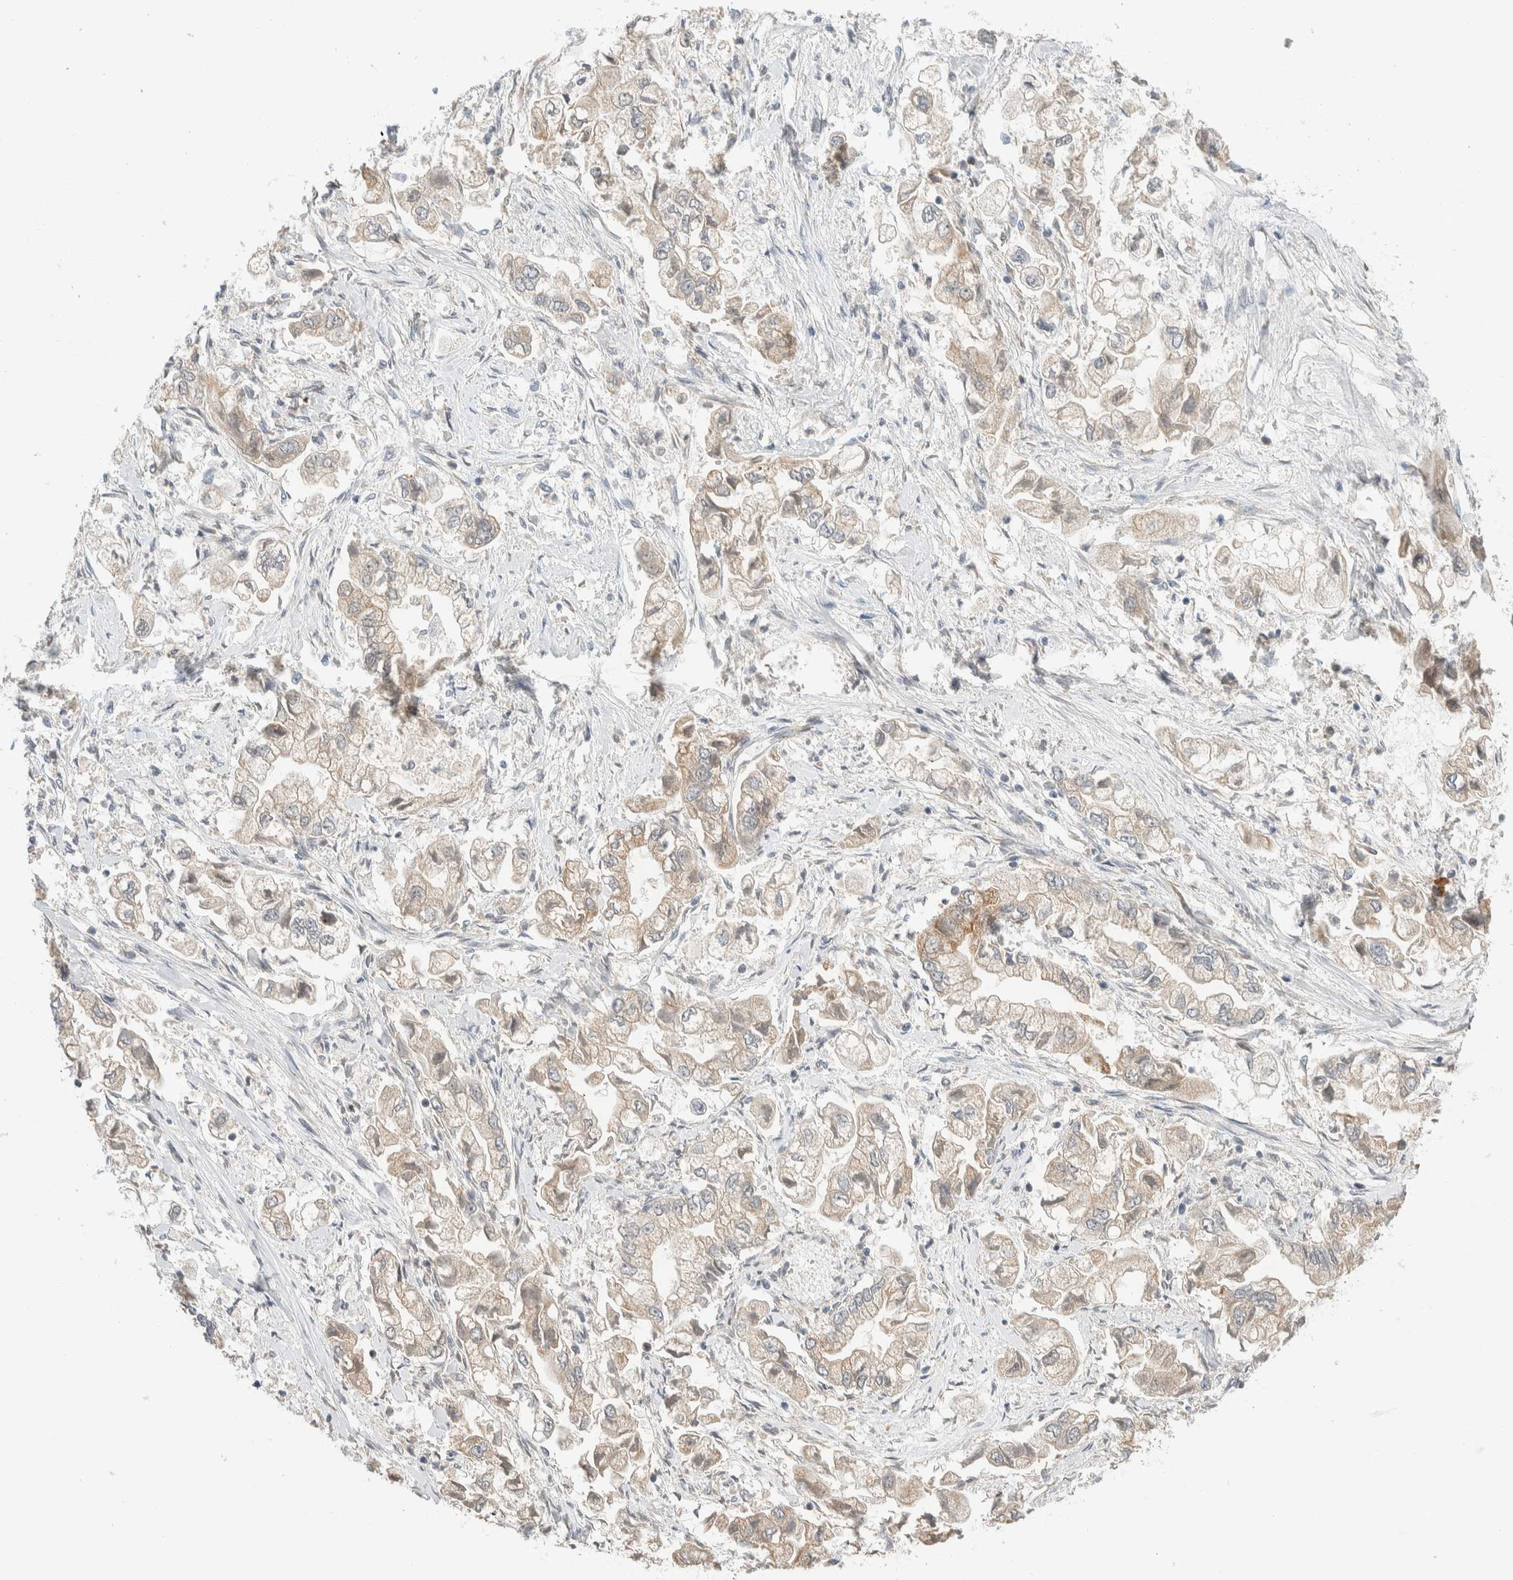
{"staining": {"intensity": "weak", "quantity": ">75%", "location": "cytoplasmic/membranous"}, "tissue": "stomach cancer", "cell_type": "Tumor cells", "image_type": "cancer", "snomed": [{"axis": "morphology", "description": "Normal tissue, NOS"}, {"axis": "morphology", "description": "Adenocarcinoma, NOS"}, {"axis": "topography", "description": "Stomach"}], "caption": "Tumor cells show low levels of weak cytoplasmic/membranous expression in about >75% of cells in human adenocarcinoma (stomach).", "gene": "MRPL41", "patient": {"sex": "male", "age": 62}}